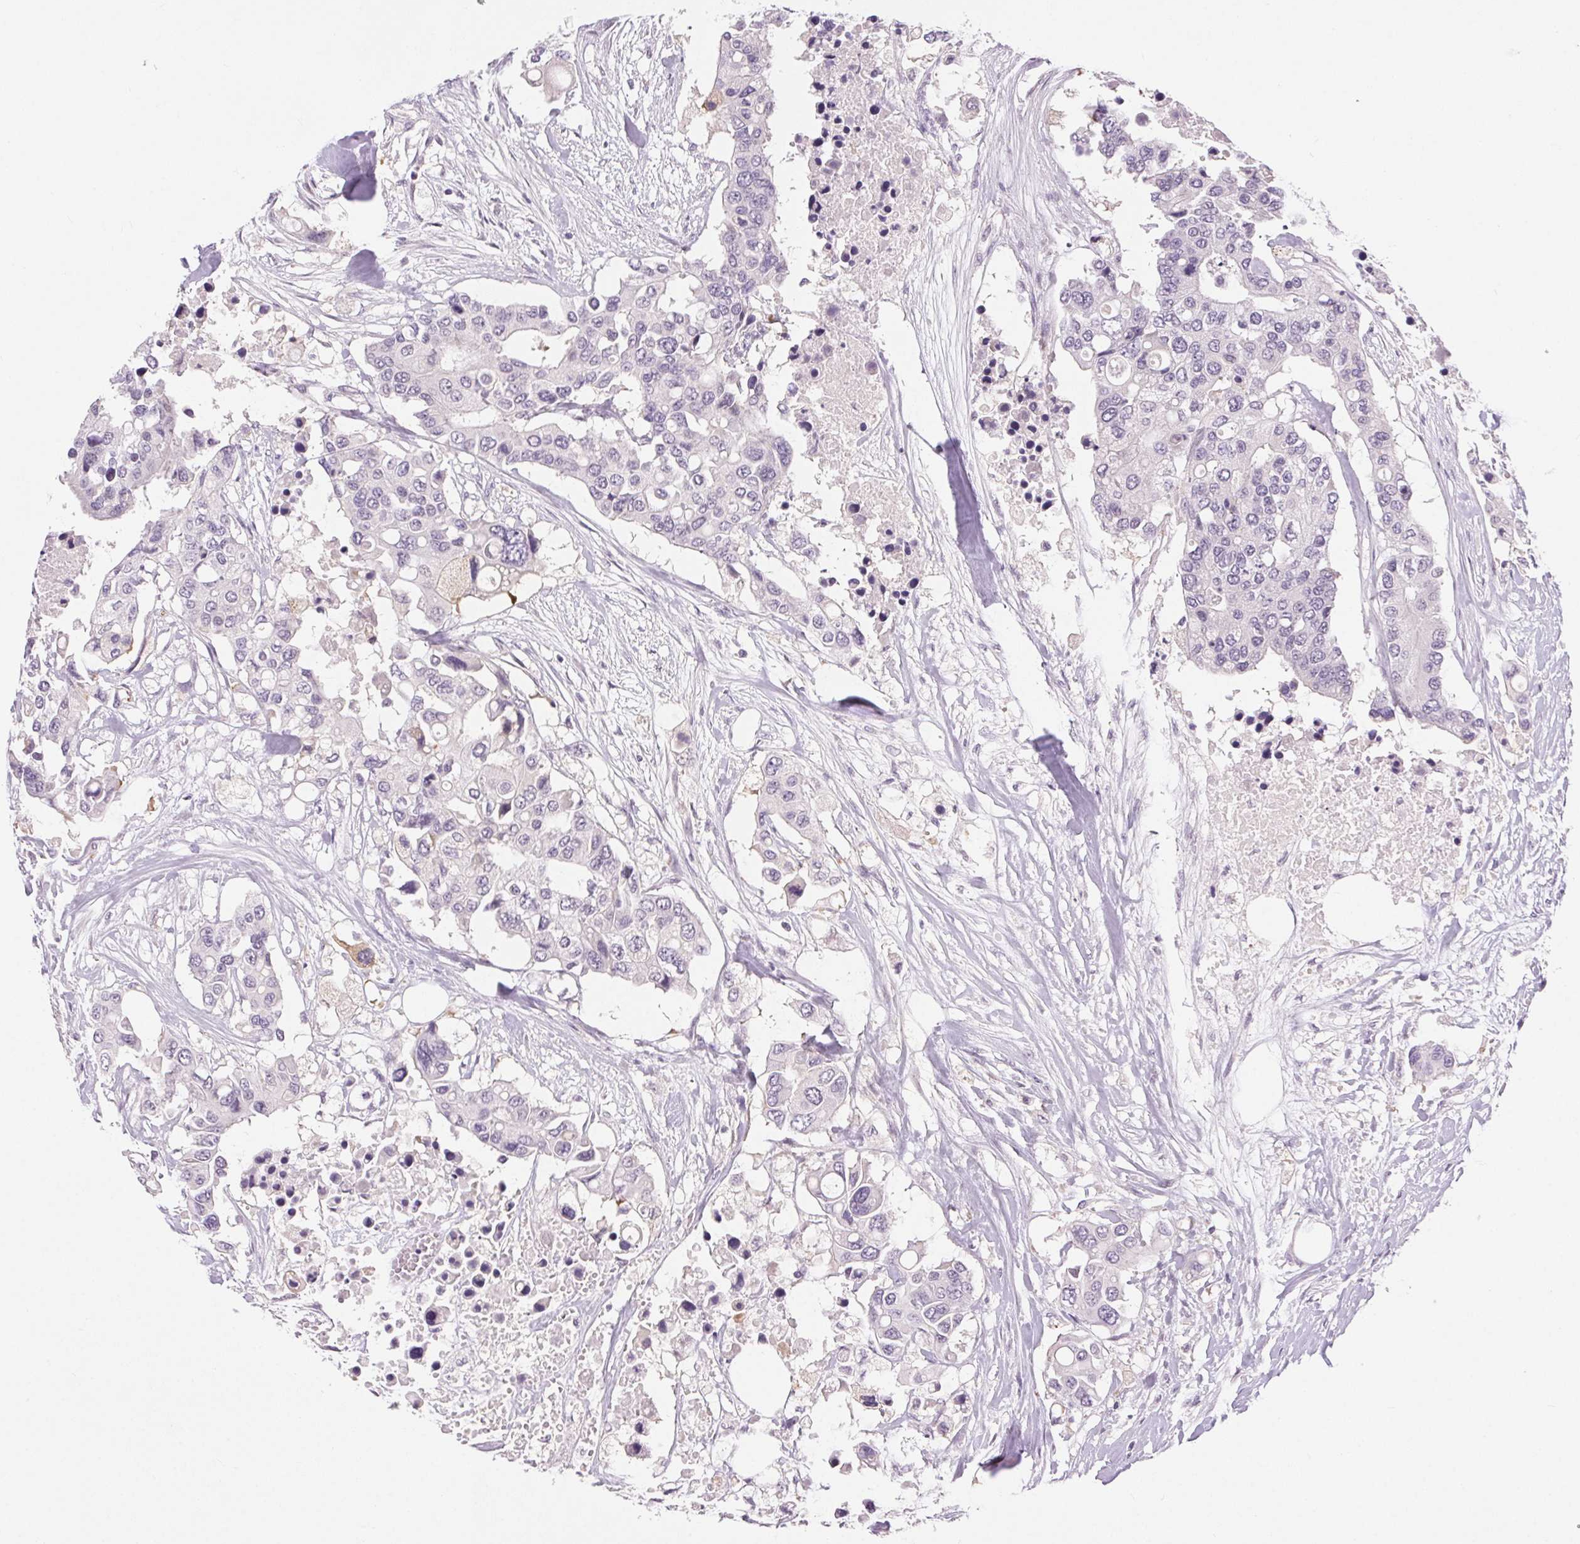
{"staining": {"intensity": "negative", "quantity": "none", "location": "none"}, "tissue": "colorectal cancer", "cell_type": "Tumor cells", "image_type": "cancer", "snomed": [{"axis": "morphology", "description": "Adenocarcinoma, NOS"}, {"axis": "topography", "description": "Colon"}], "caption": "There is no significant expression in tumor cells of colorectal cancer. (IHC, brightfield microscopy, high magnification).", "gene": "FAM168A", "patient": {"sex": "male", "age": 77}}